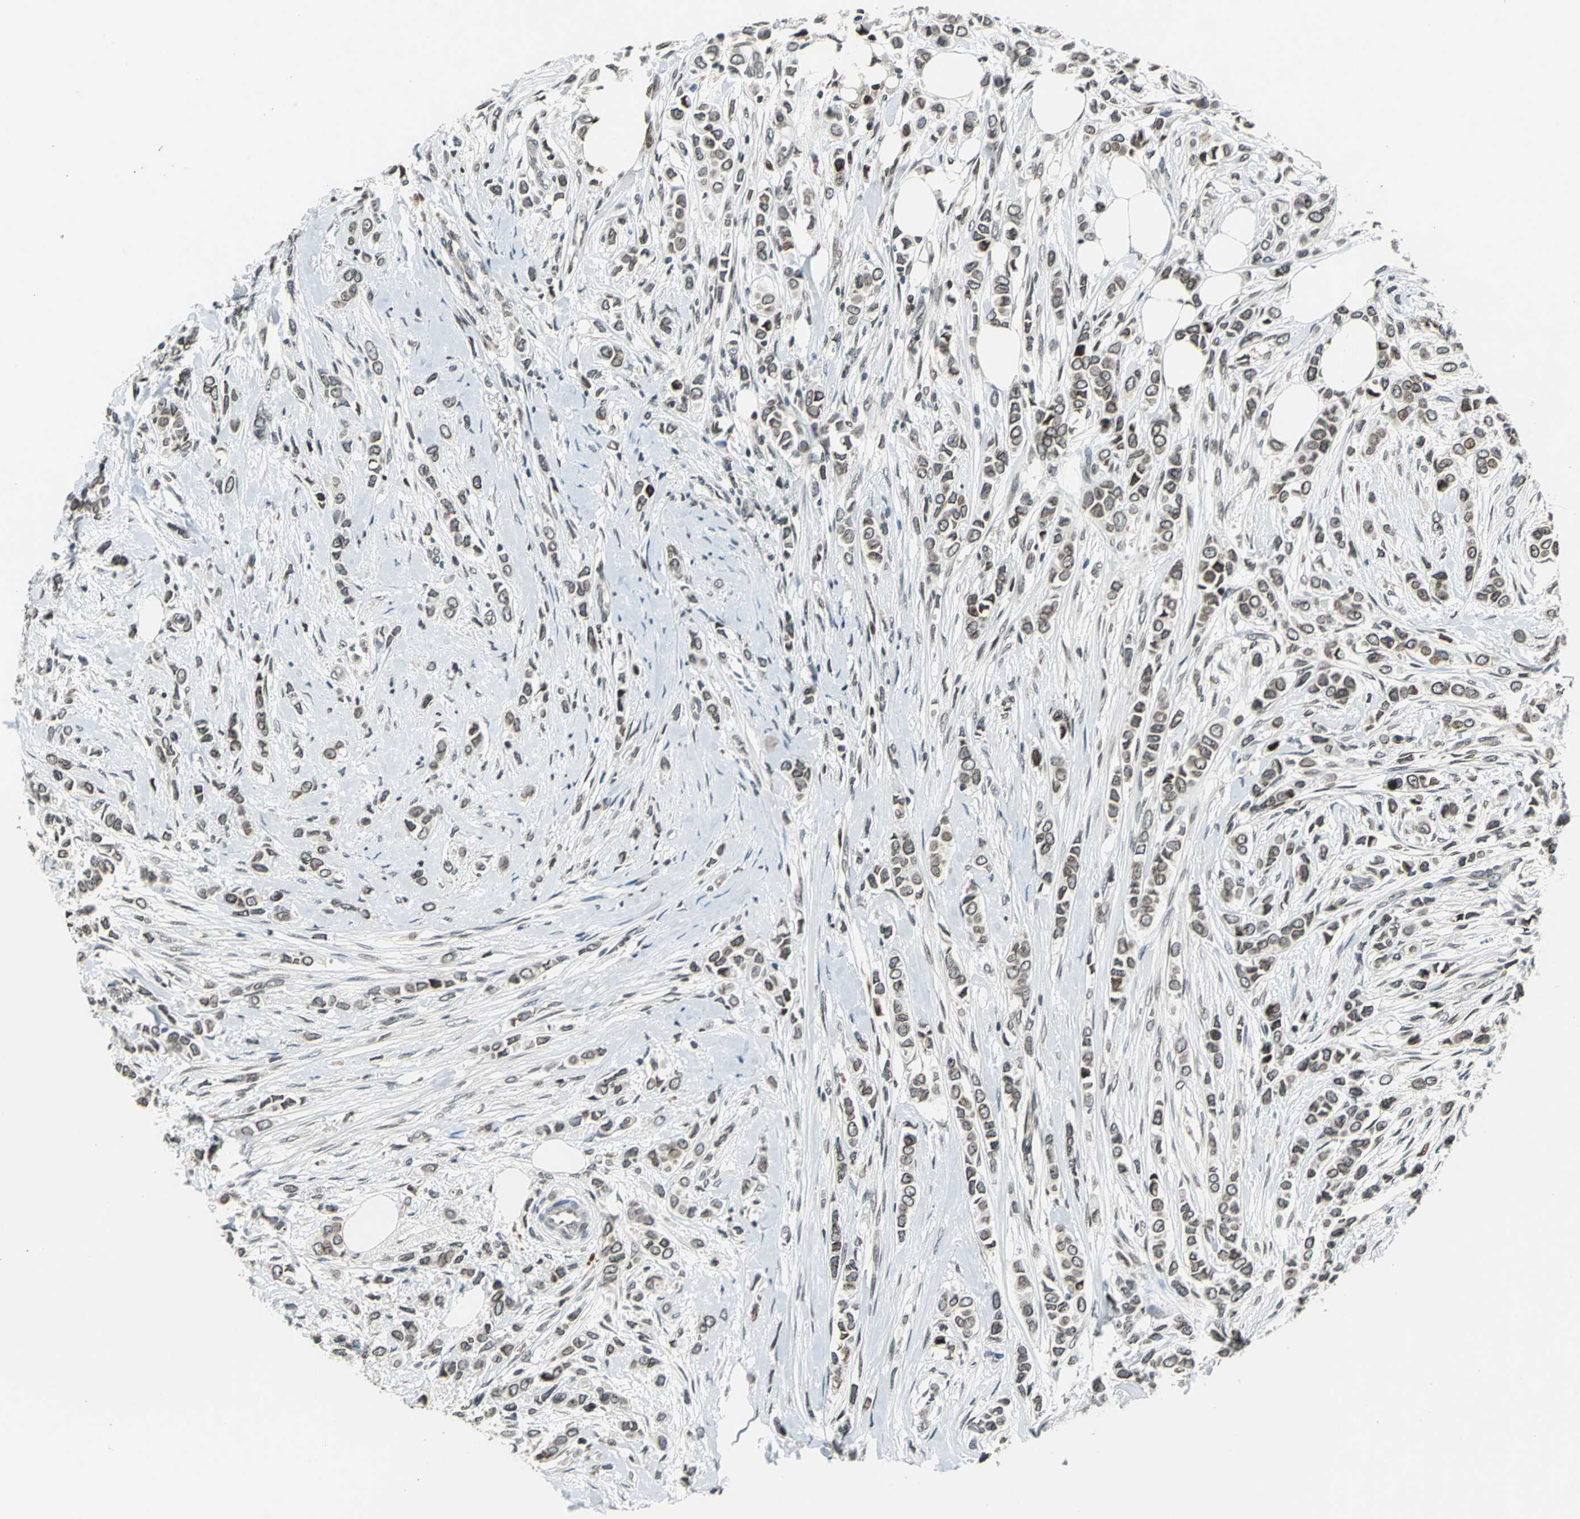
{"staining": {"intensity": "moderate", "quantity": "<25%", "location": "cytoplasmic/membranous,nuclear"}, "tissue": "breast cancer", "cell_type": "Tumor cells", "image_type": "cancer", "snomed": [{"axis": "morphology", "description": "Lobular carcinoma"}, {"axis": "topography", "description": "Breast"}], "caption": "Immunohistochemical staining of breast cancer (lobular carcinoma) shows low levels of moderate cytoplasmic/membranous and nuclear staining in approximately <25% of tumor cells. (Stains: DAB in brown, nuclei in blue, Microscopy: brightfield microscopy at high magnification).", "gene": "BRIP1", "patient": {"sex": "female", "age": 51}}